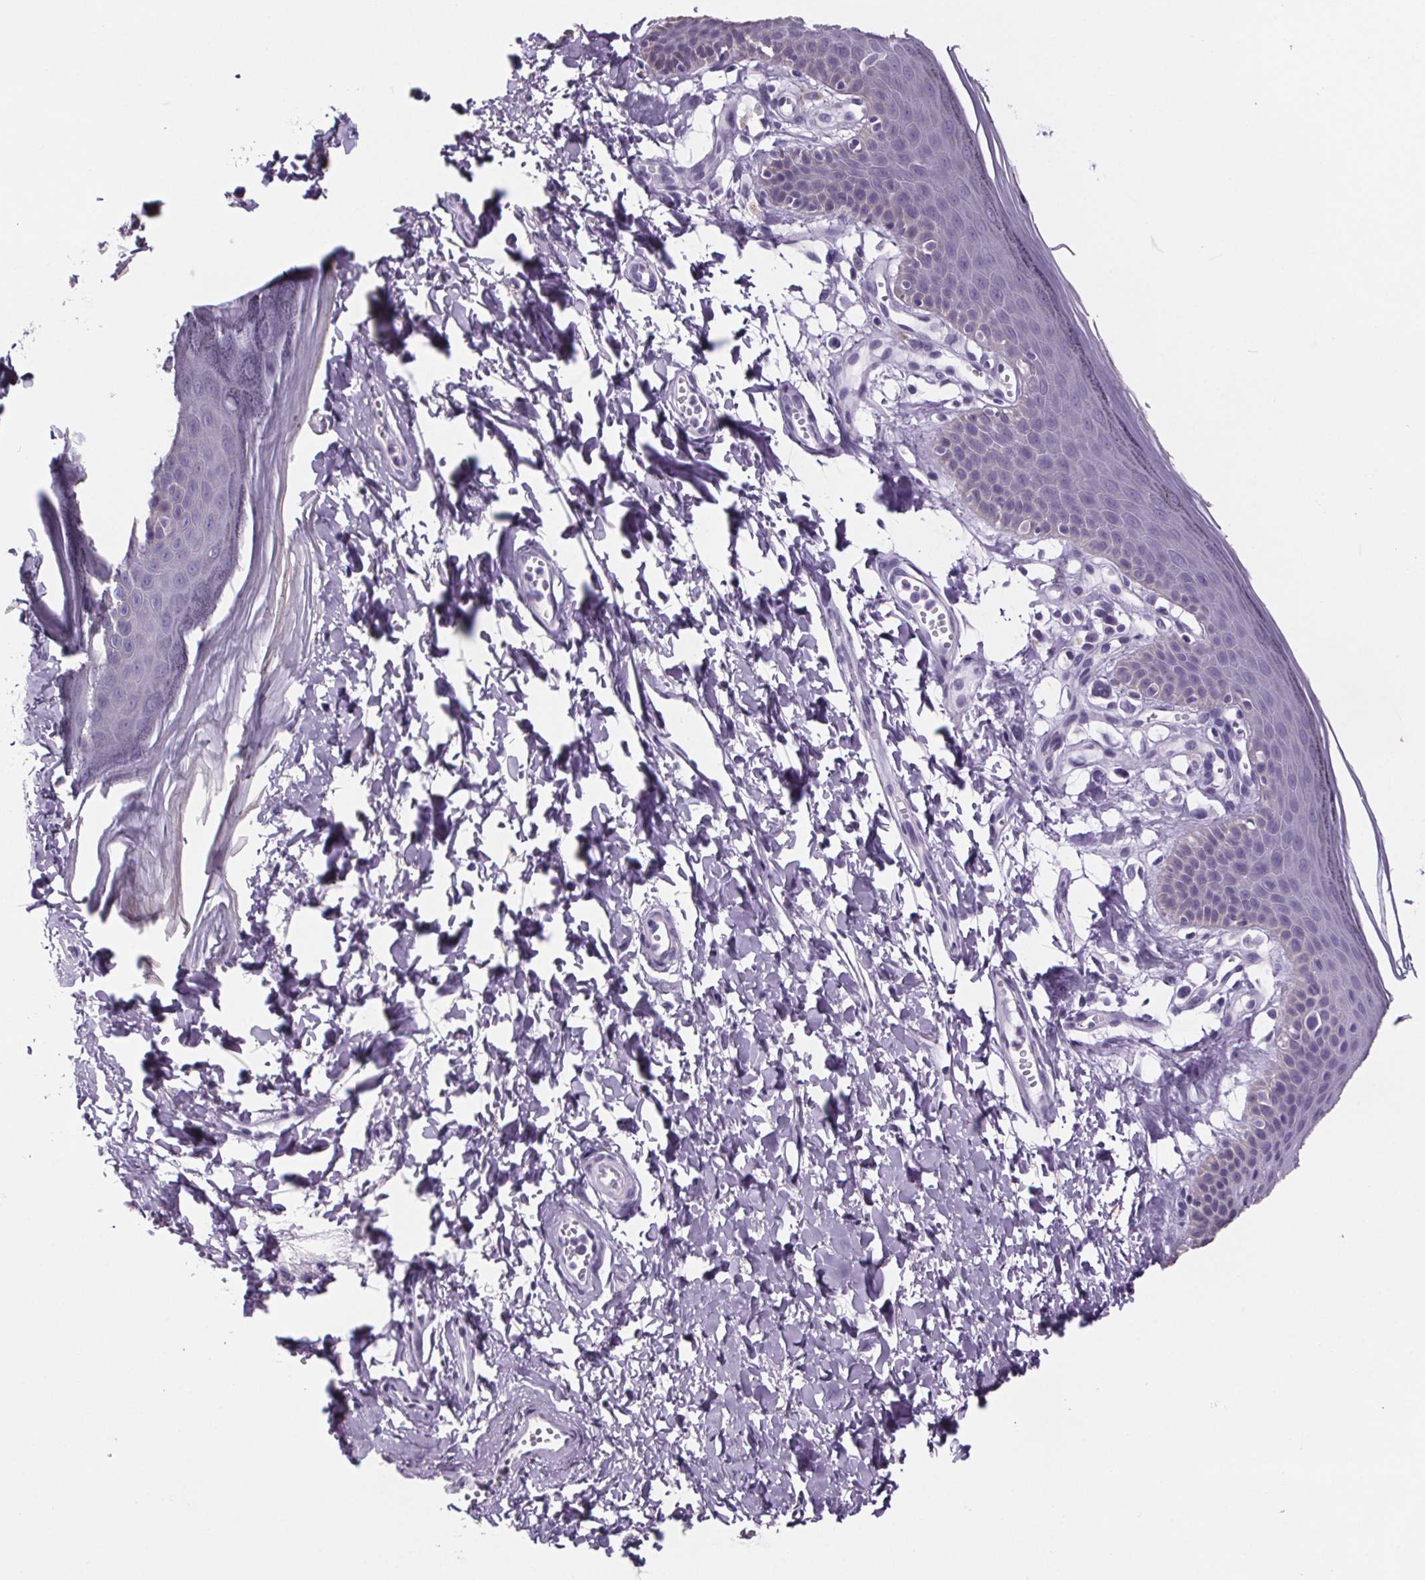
{"staining": {"intensity": "negative", "quantity": "none", "location": "none"}, "tissue": "skin", "cell_type": "Epidermal cells", "image_type": "normal", "snomed": [{"axis": "morphology", "description": "Normal tissue, NOS"}, {"axis": "topography", "description": "Anal"}], "caption": "Skin stained for a protein using IHC shows no staining epidermal cells.", "gene": "CUBN", "patient": {"sex": "male", "age": 53}}